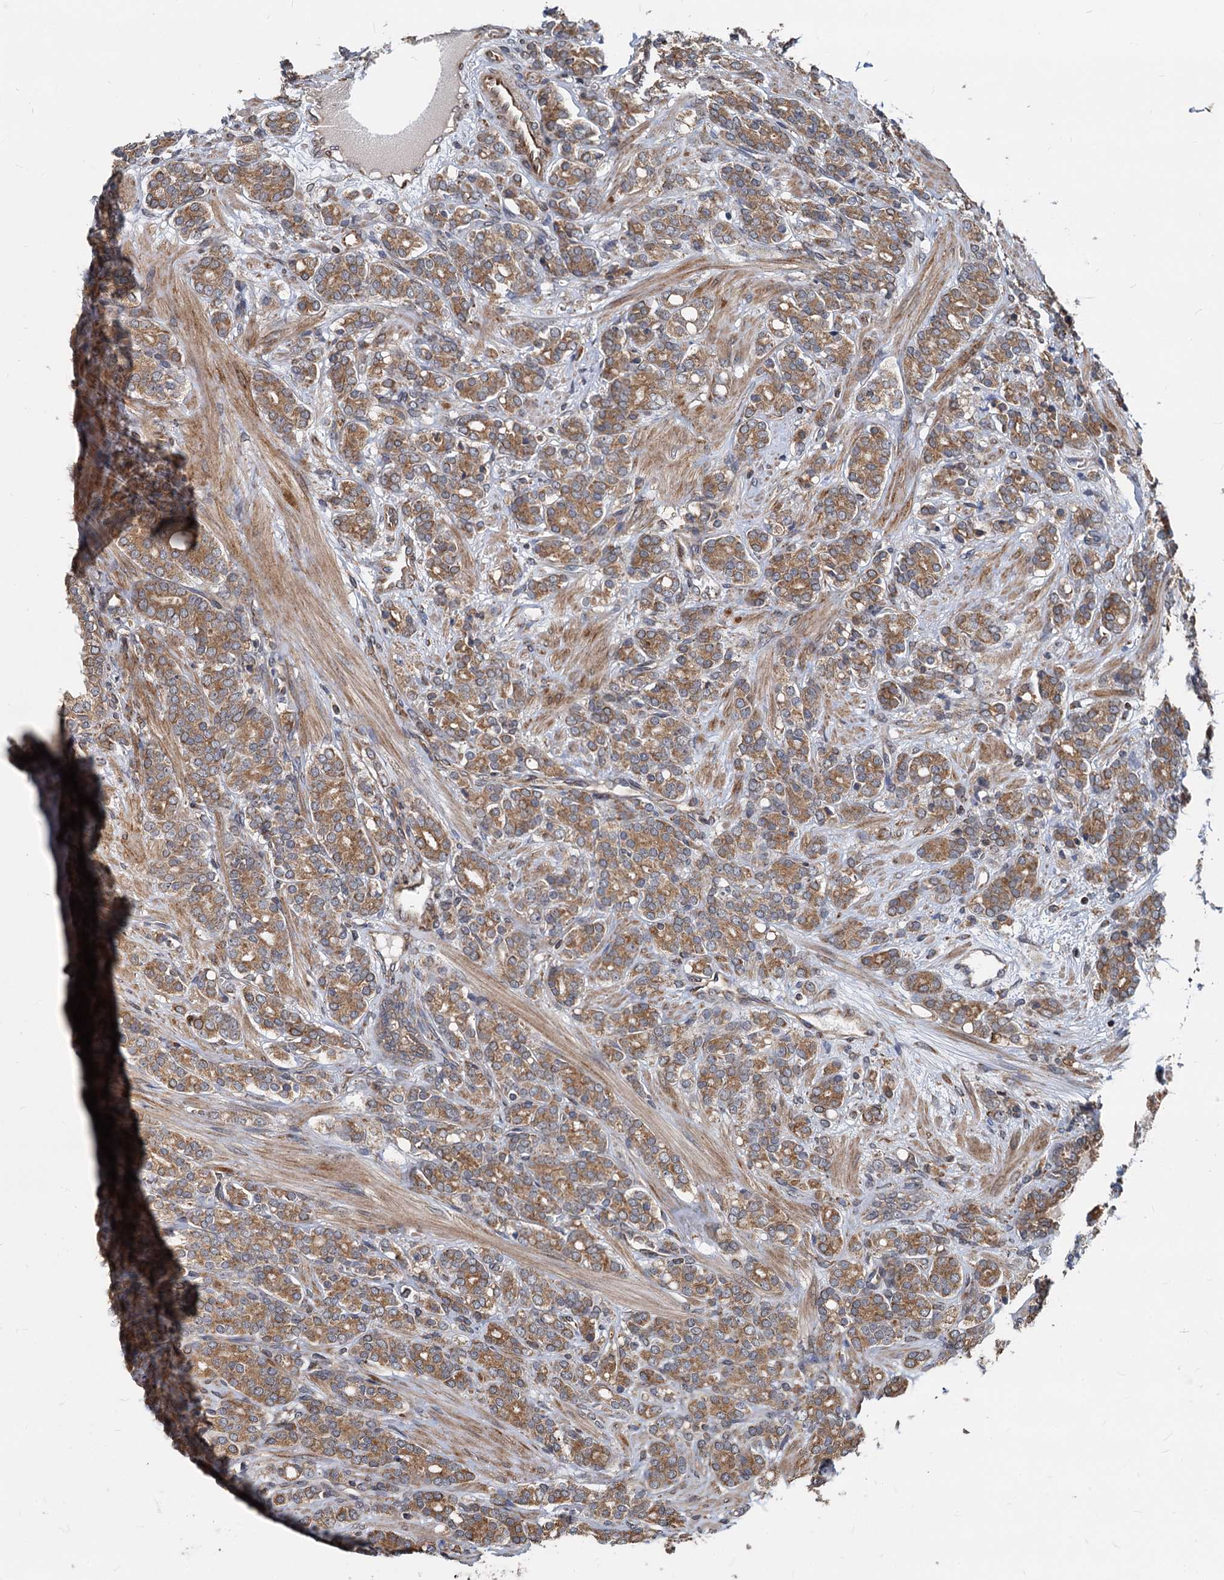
{"staining": {"intensity": "moderate", "quantity": ">75%", "location": "cytoplasmic/membranous"}, "tissue": "prostate cancer", "cell_type": "Tumor cells", "image_type": "cancer", "snomed": [{"axis": "morphology", "description": "Adenocarcinoma, High grade"}, {"axis": "topography", "description": "Prostate"}], "caption": "Adenocarcinoma (high-grade) (prostate) was stained to show a protein in brown. There is medium levels of moderate cytoplasmic/membranous positivity in about >75% of tumor cells. The protein is shown in brown color, while the nuclei are stained blue.", "gene": "STIM1", "patient": {"sex": "male", "age": 62}}